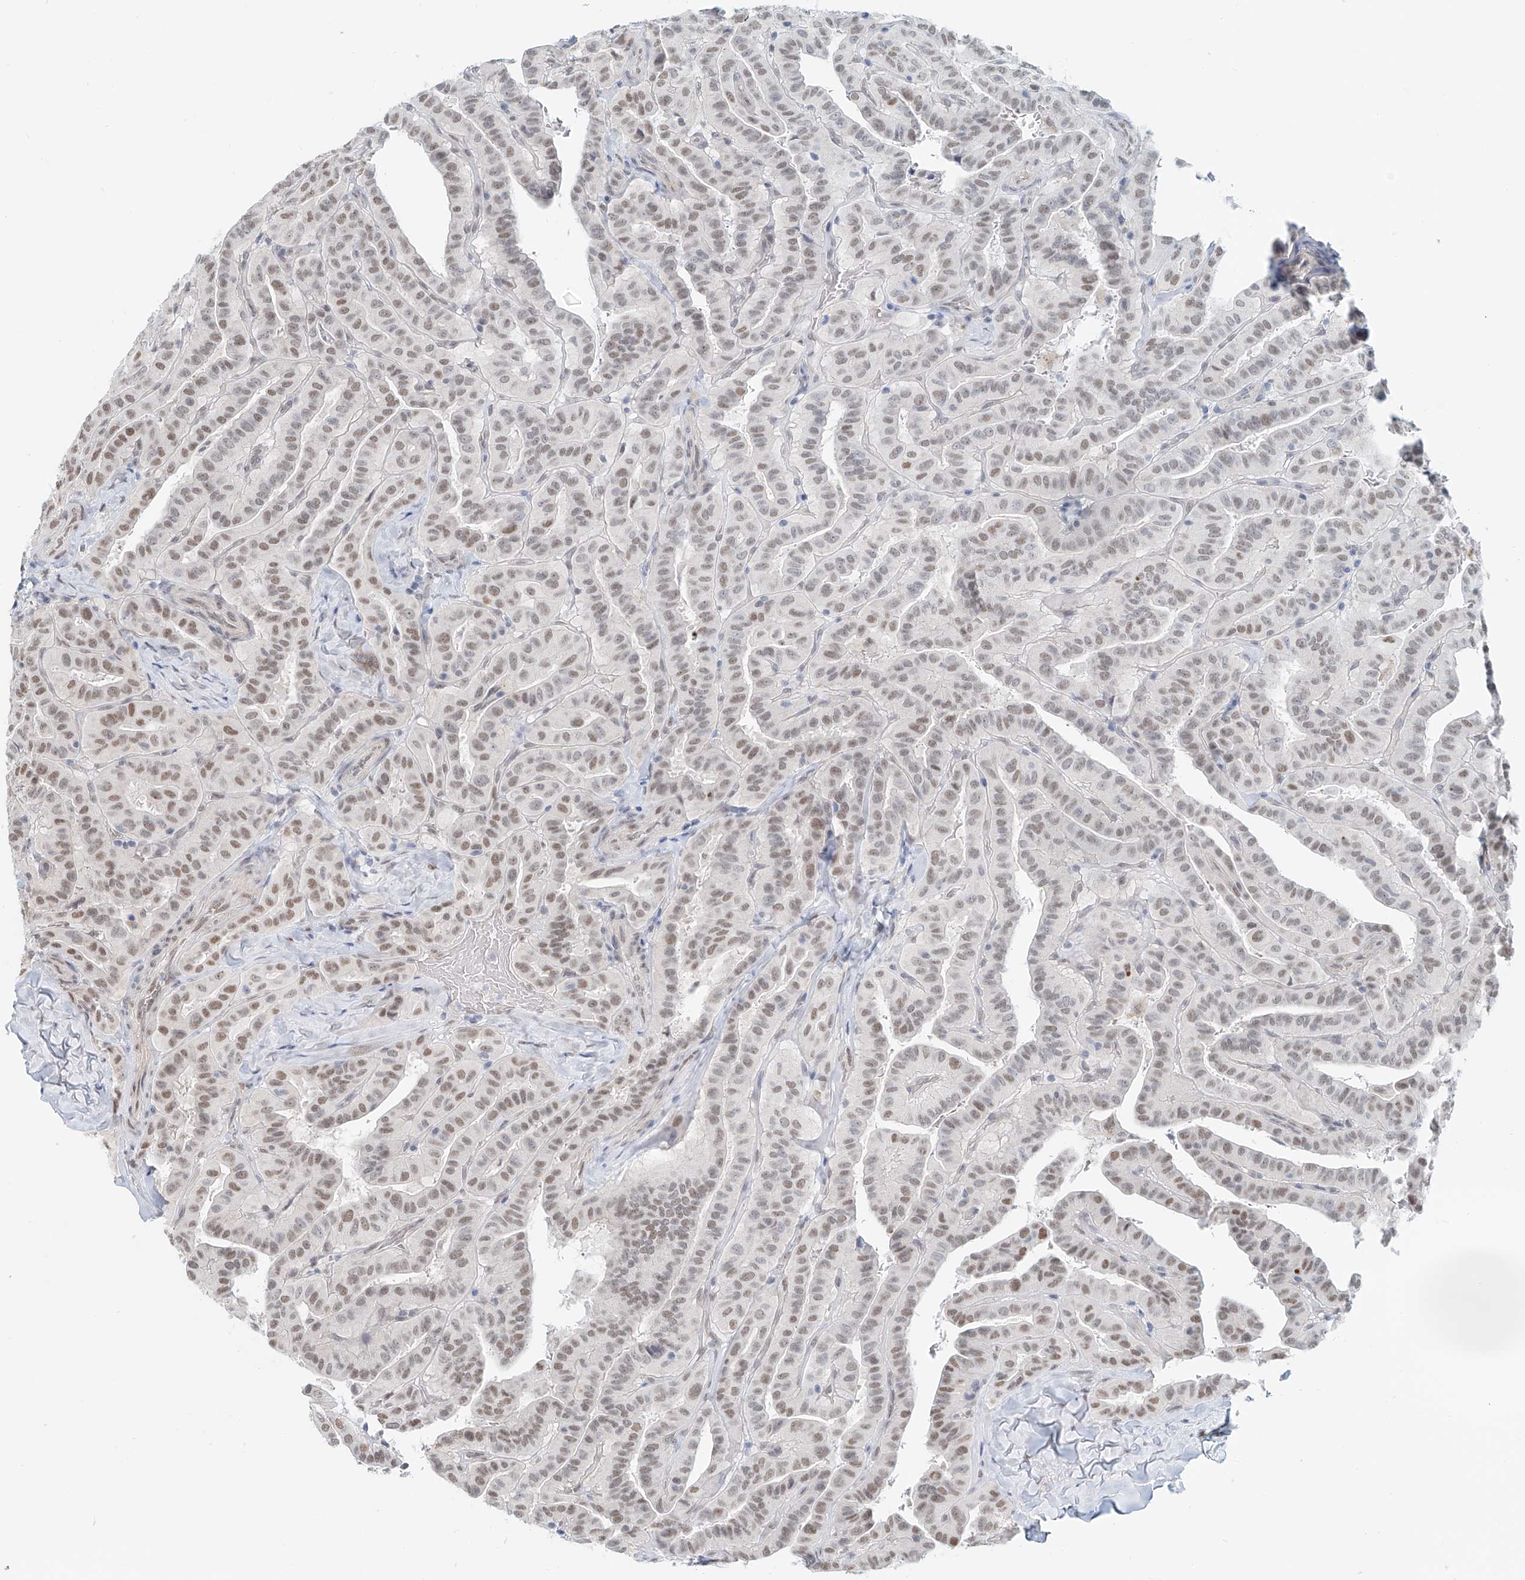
{"staining": {"intensity": "moderate", "quantity": ">75%", "location": "nuclear"}, "tissue": "thyroid cancer", "cell_type": "Tumor cells", "image_type": "cancer", "snomed": [{"axis": "morphology", "description": "Papillary adenocarcinoma, NOS"}, {"axis": "topography", "description": "Thyroid gland"}], "caption": "Brown immunohistochemical staining in papillary adenocarcinoma (thyroid) shows moderate nuclear positivity in approximately >75% of tumor cells. The staining was performed using DAB (3,3'-diaminobenzidine), with brown indicating positive protein expression. Nuclei are stained blue with hematoxylin.", "gene": "SASH1", "patient": {"sex": "male", "age": 77}}